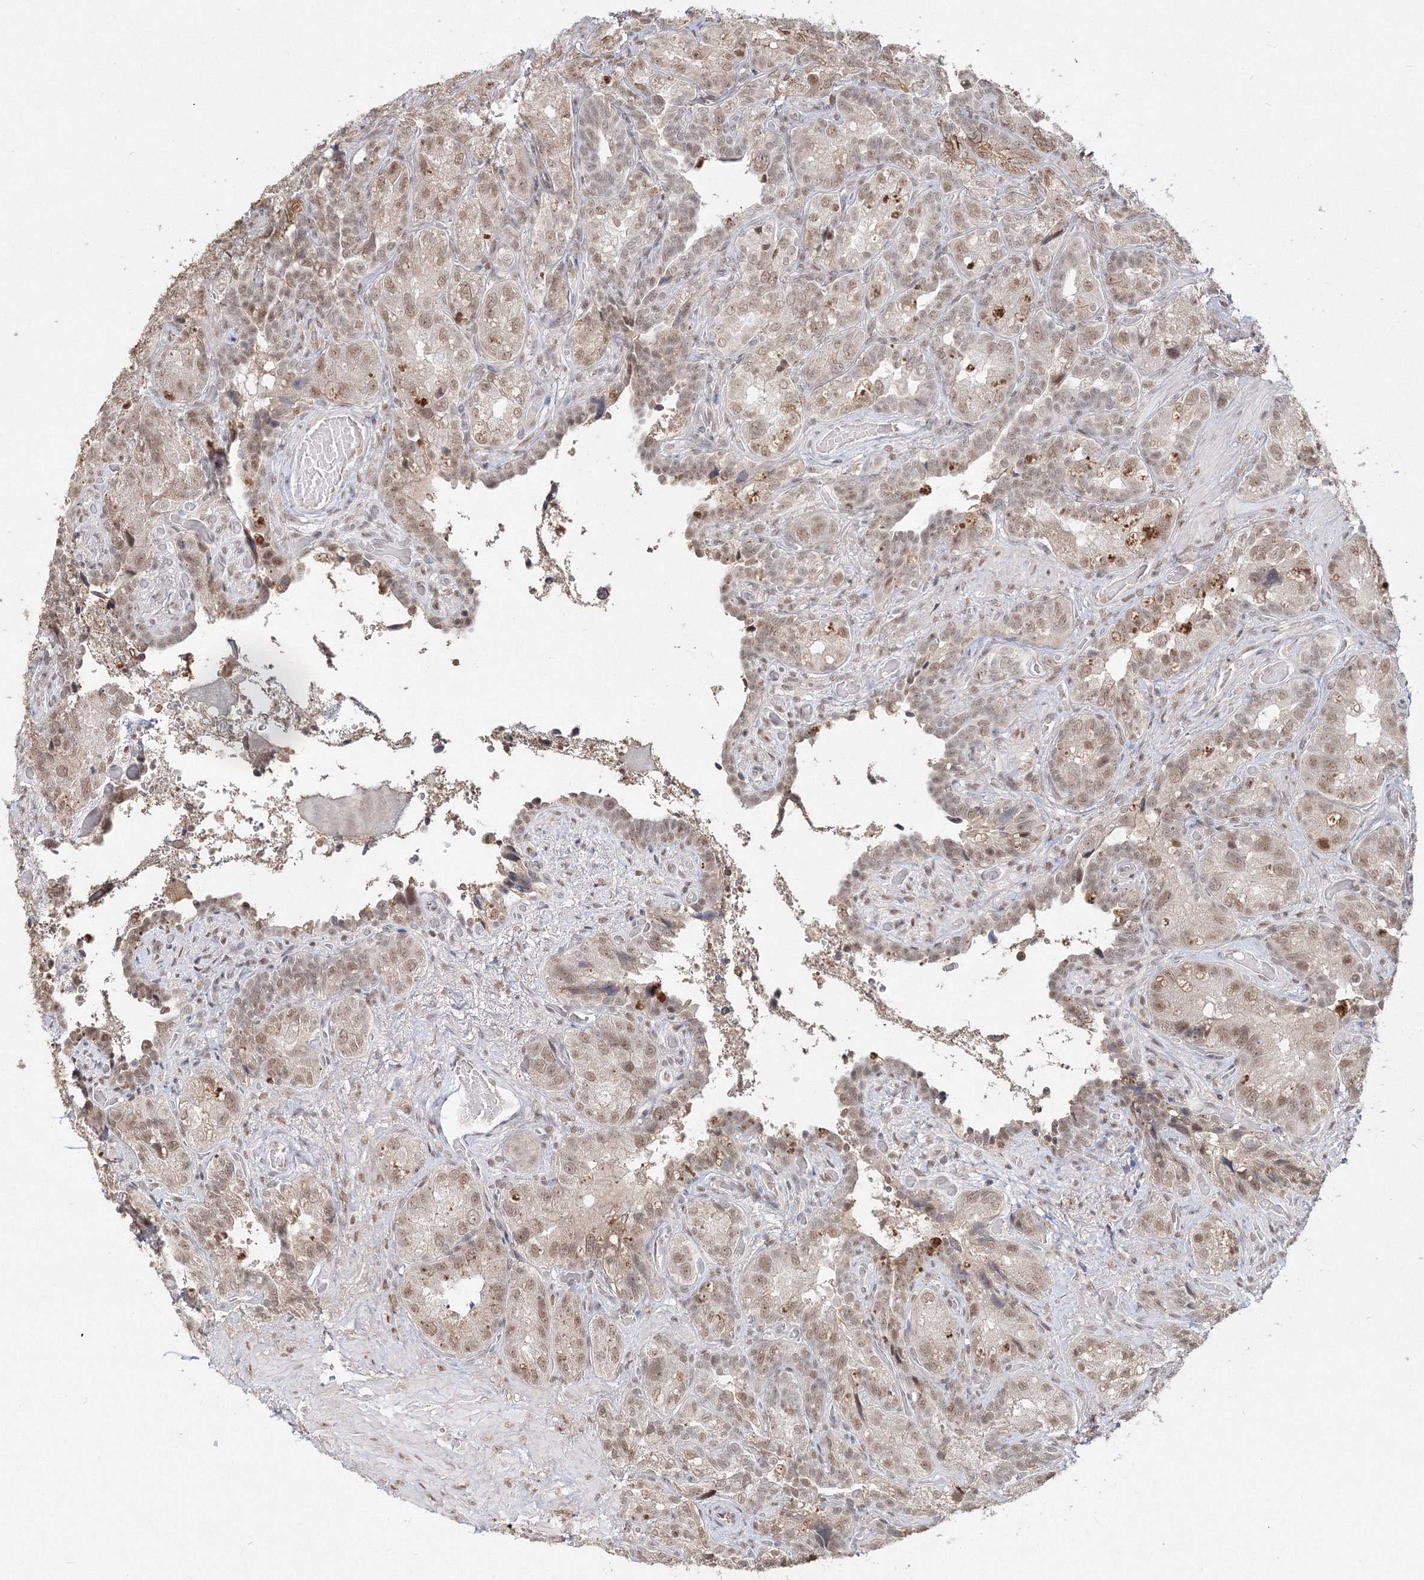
{"staining": {"intensity": "moderate", "quantity": ">75%", "location": "nuclear"}, "tissue": "seminal vesicle", "cell_type": "Glandular cells", "image_type": "normal", "snomed": [{"axis": "morphology", "description": "Normal tissue, NOS"}, {"axis": "topography", "description": "Seminal veicle"}, {"axis": "topography", "description": "Peripheral nerve tissue"}], "caption": "Brown immunohistochemical staining in benign human seminal vesicle reveals moderate nuclear staining in approximately >75% of glandular cells. (brown staining indicates protein expression, while blue staining denotes nuclei).", "gene": "IWS1", "patient": {"sex": "male", "age": 67}}